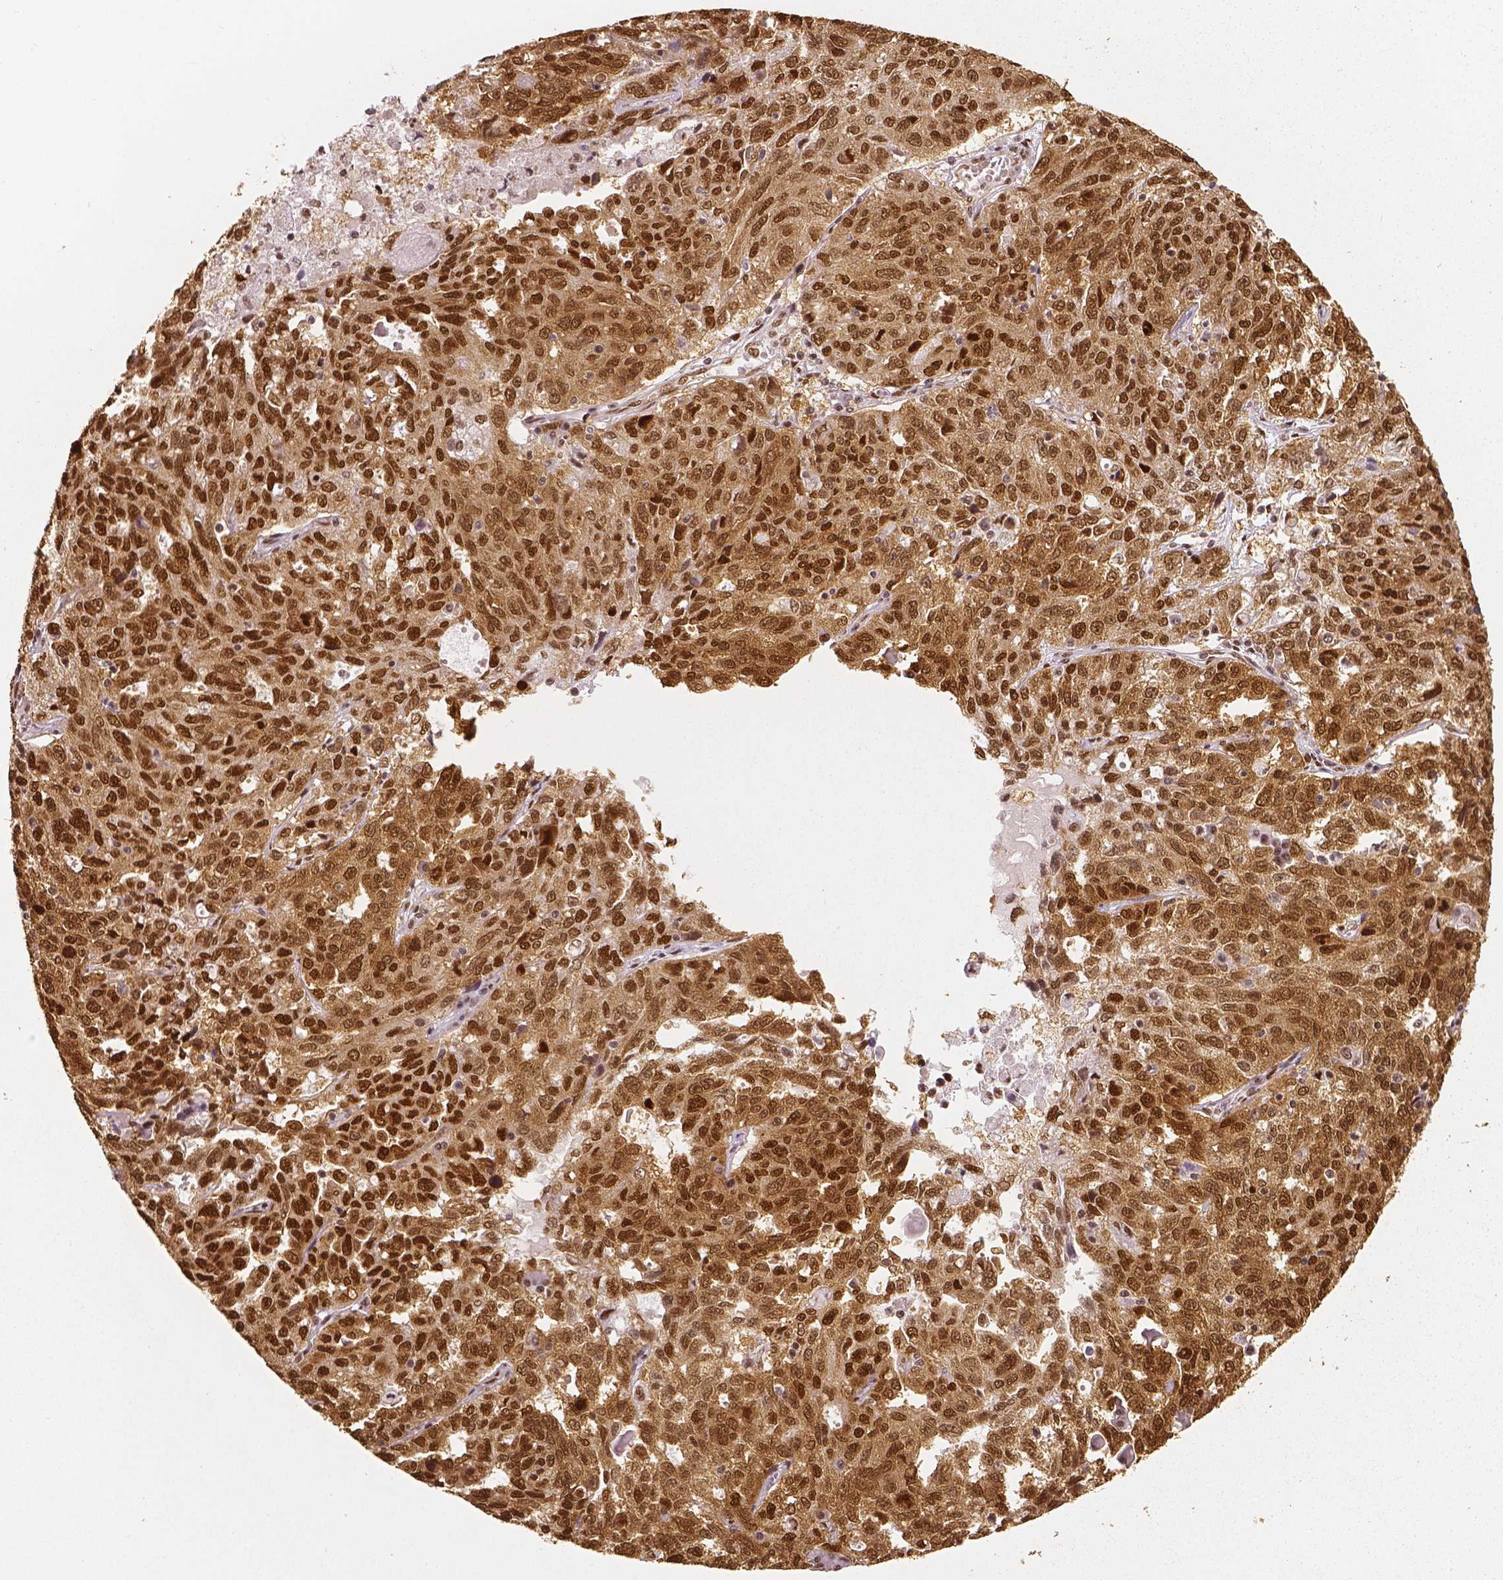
{"staining": {"intensity": "strong", "quantity": ">75%", "location": "cytoplasmic/membranous,nuclear"}, "tissue": "ovarian cancer", "cell_type": "Tumor cells", "image_type": "cancer", "snomed": [{"axis": "morphology", "description": "Cystadenocarcinoma, serous, NOS"}, {"axis": "topography", "description": "Ovary"}], "caption": "DAB (3,3'-diaminobenzidine) immunohistochemical staining of human ovarian serous cystadenocarcinoma displays strong cytoplasmic/membranous and nuclear protein expression in approximately >75% of tumor cells. (IHC, brightfield microscopy, high magnification).", "gene": "NUCKS1", "patient": {"sex": "female", "age": 71}}